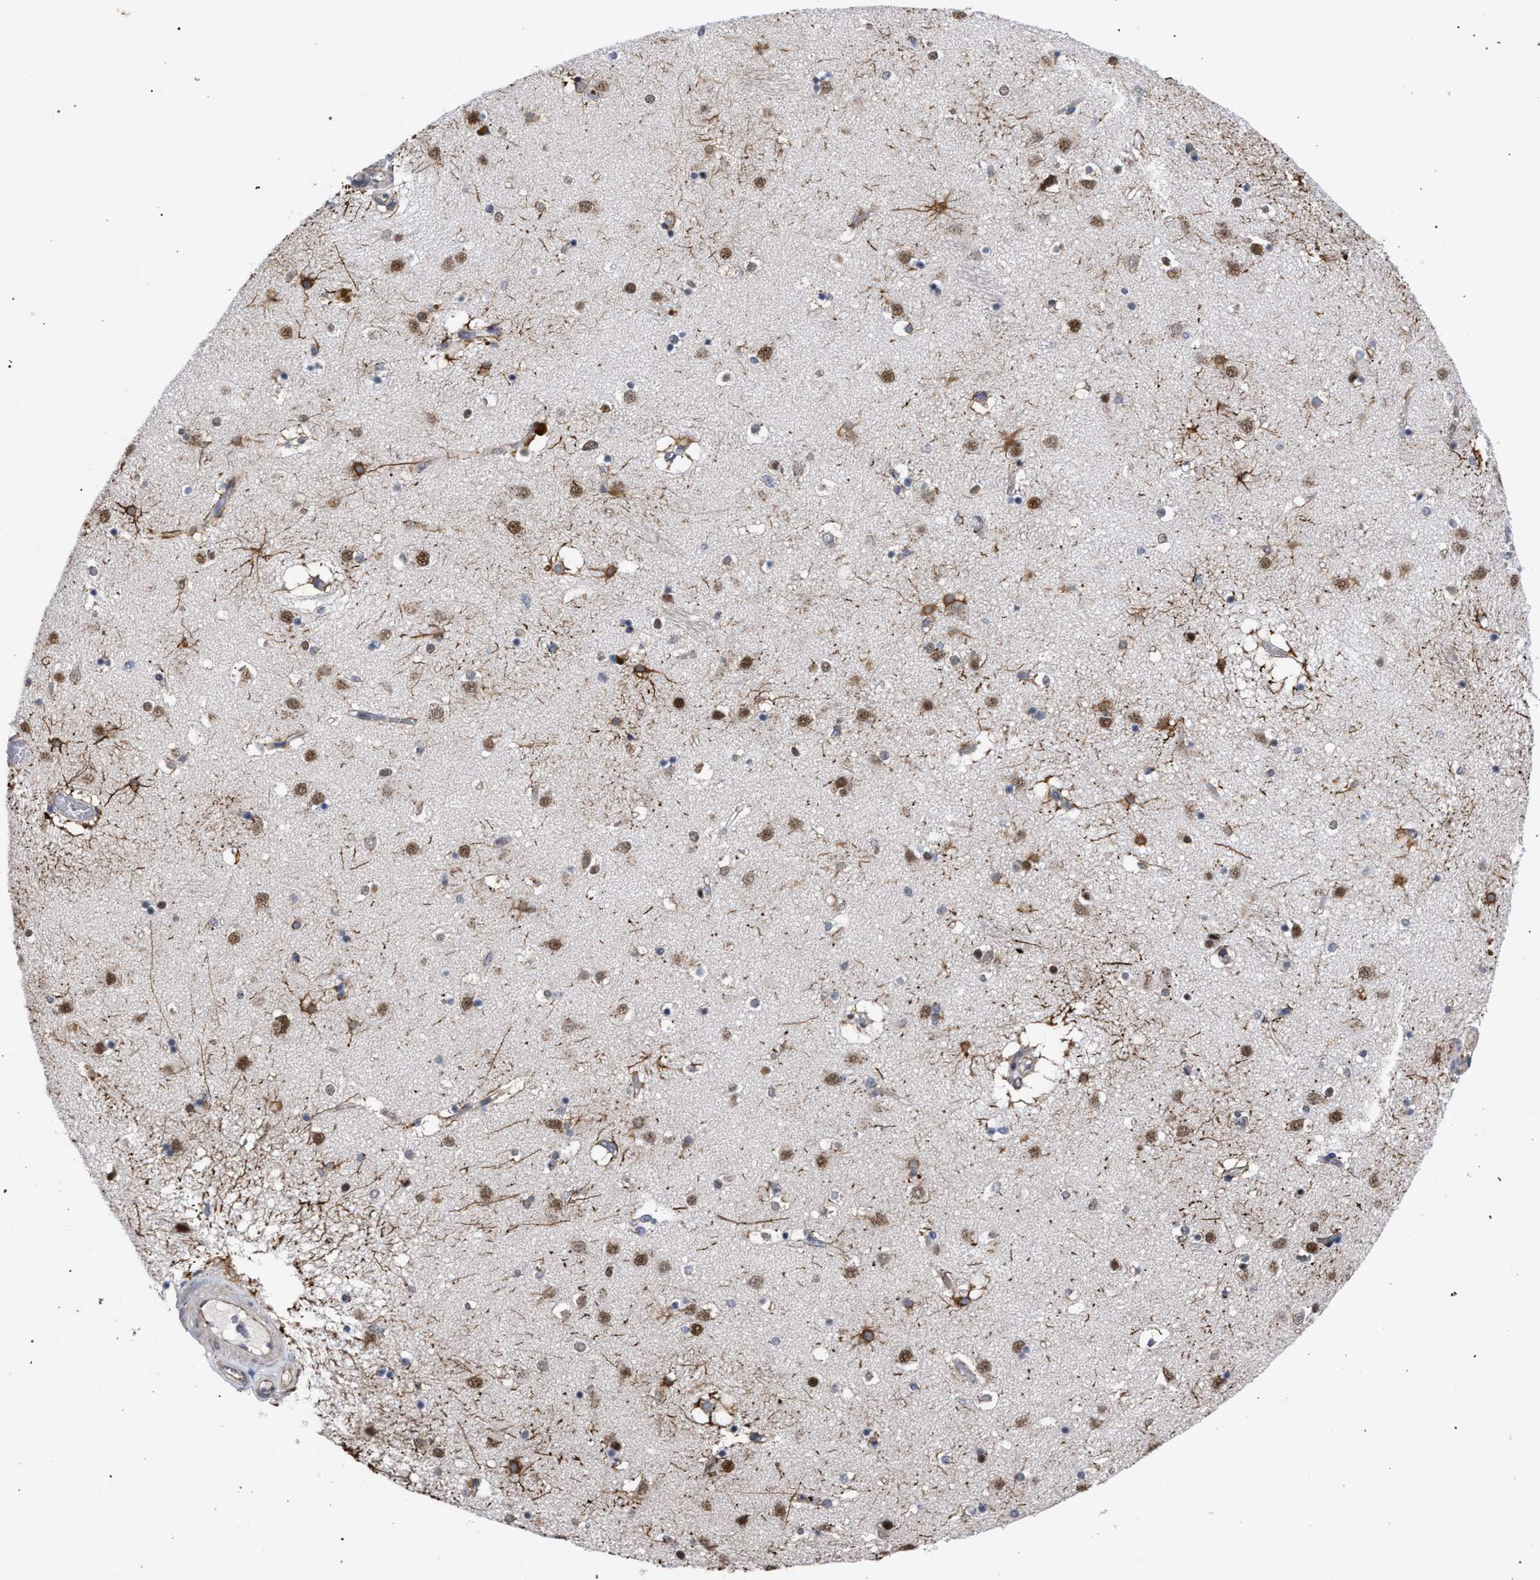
{"staining": {"intensity": "strong", "quantity": "<25%", "location": "nuclear"}, "tissue": "caudate", "cell_type": "Glial cells", "image_type": "normal", "snomed": [{"axis": "morphology", "description": "Normal tissue, NOS"}, {"axis": "topography", "description": "Lateral ventricle wall"}], "caption": "The histopathology image demonstrates a brown stain indicating the presence of a protein in the nuclear of glial cells in caudate. (IHC, brightfield microscopy, high magnification).", "gene": "GOLGA2", "patient": {"sex": "male", "age": 70}}